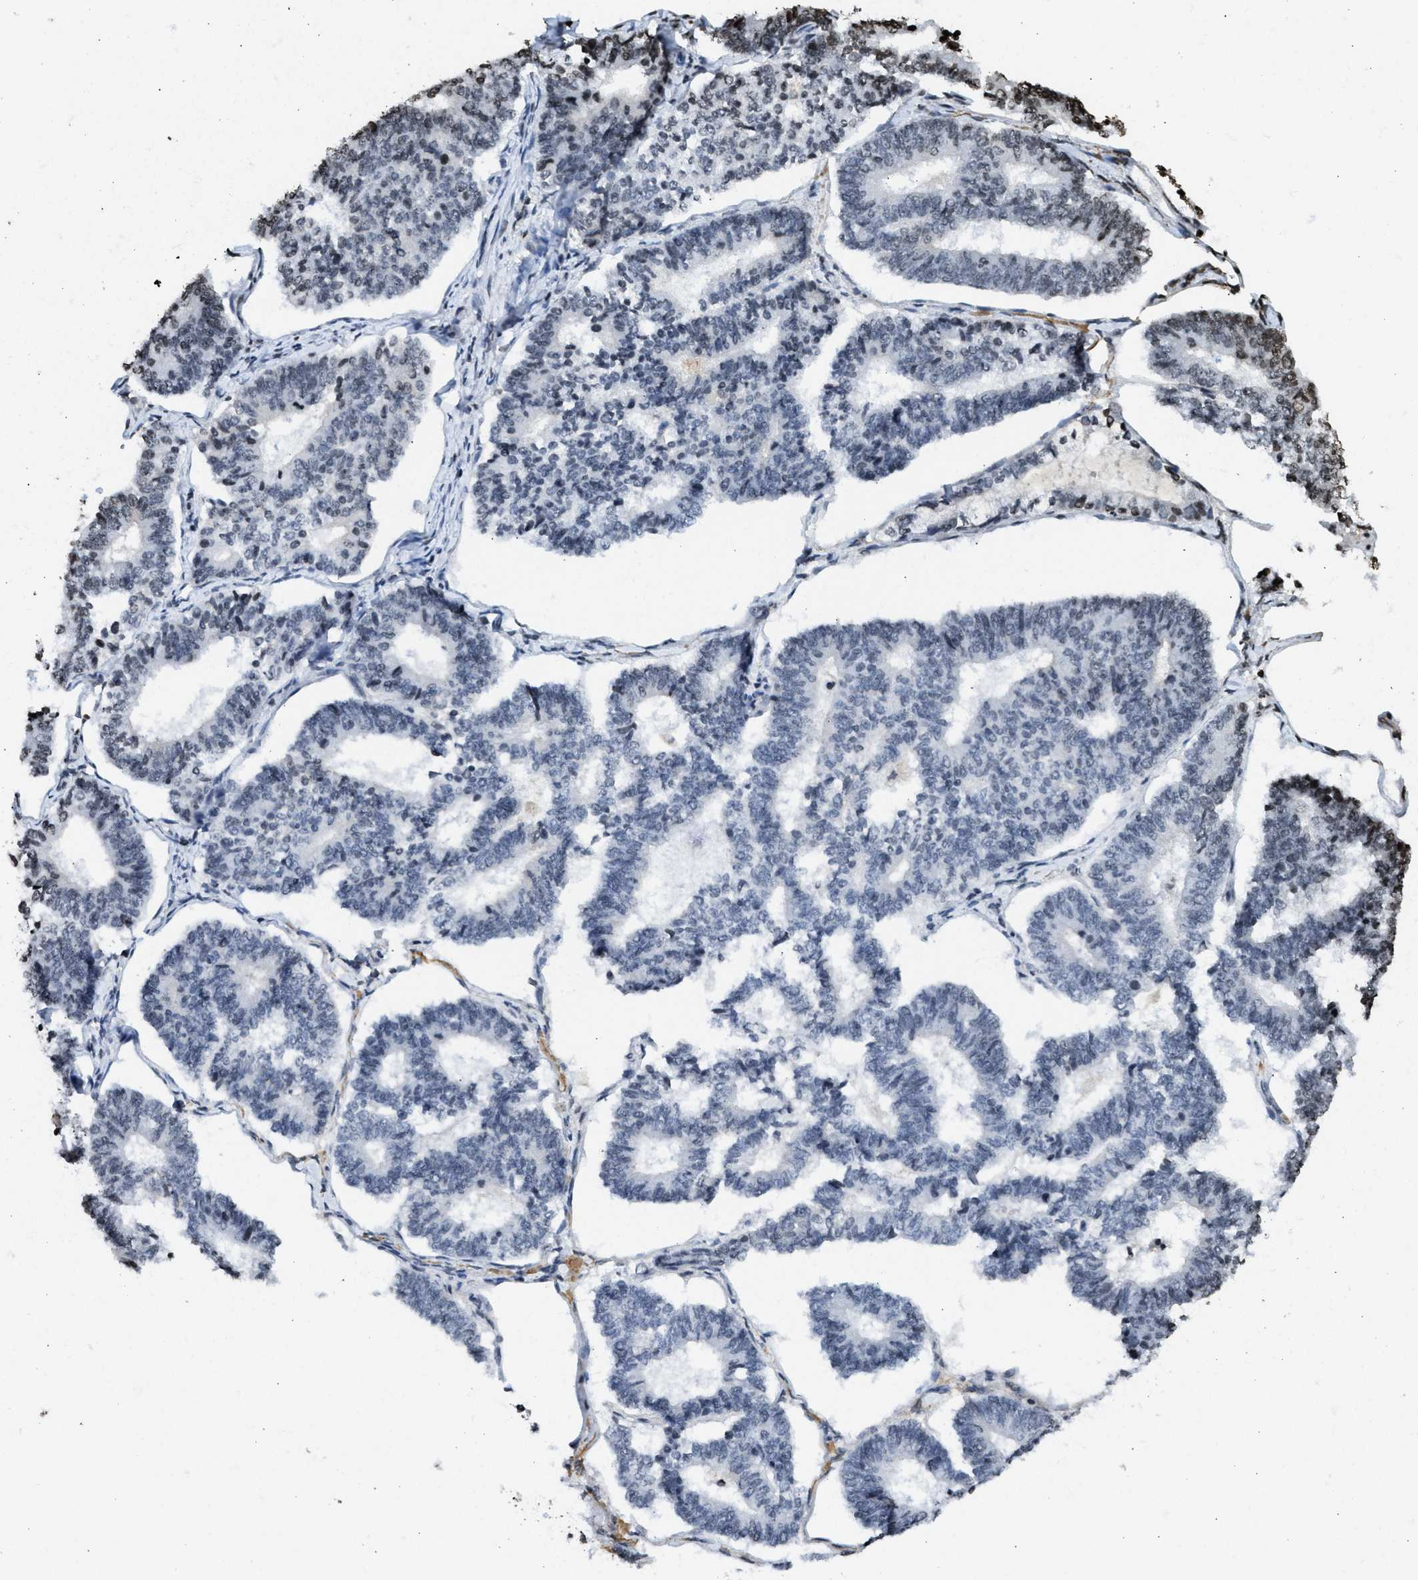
{"staining": {"intensity": "negative", "quantity": "none", "location": "none"}, "tissue": "endometrial cancer", "cell_type": "Tumor cells", "image_type": "cancer", "snomed": [{"axis": "morphology", "description": "Adenocarcinoma, NOS"}, {"axis": "topography", "description": "Endometrium"}], "caption": "Photomicrograph shows no protein expression in tumor cells of endometrial cancer (adenocarcinoma) tissue.", "gene": "RRAGC", "patient": {"sex": "female", "age": 70}}